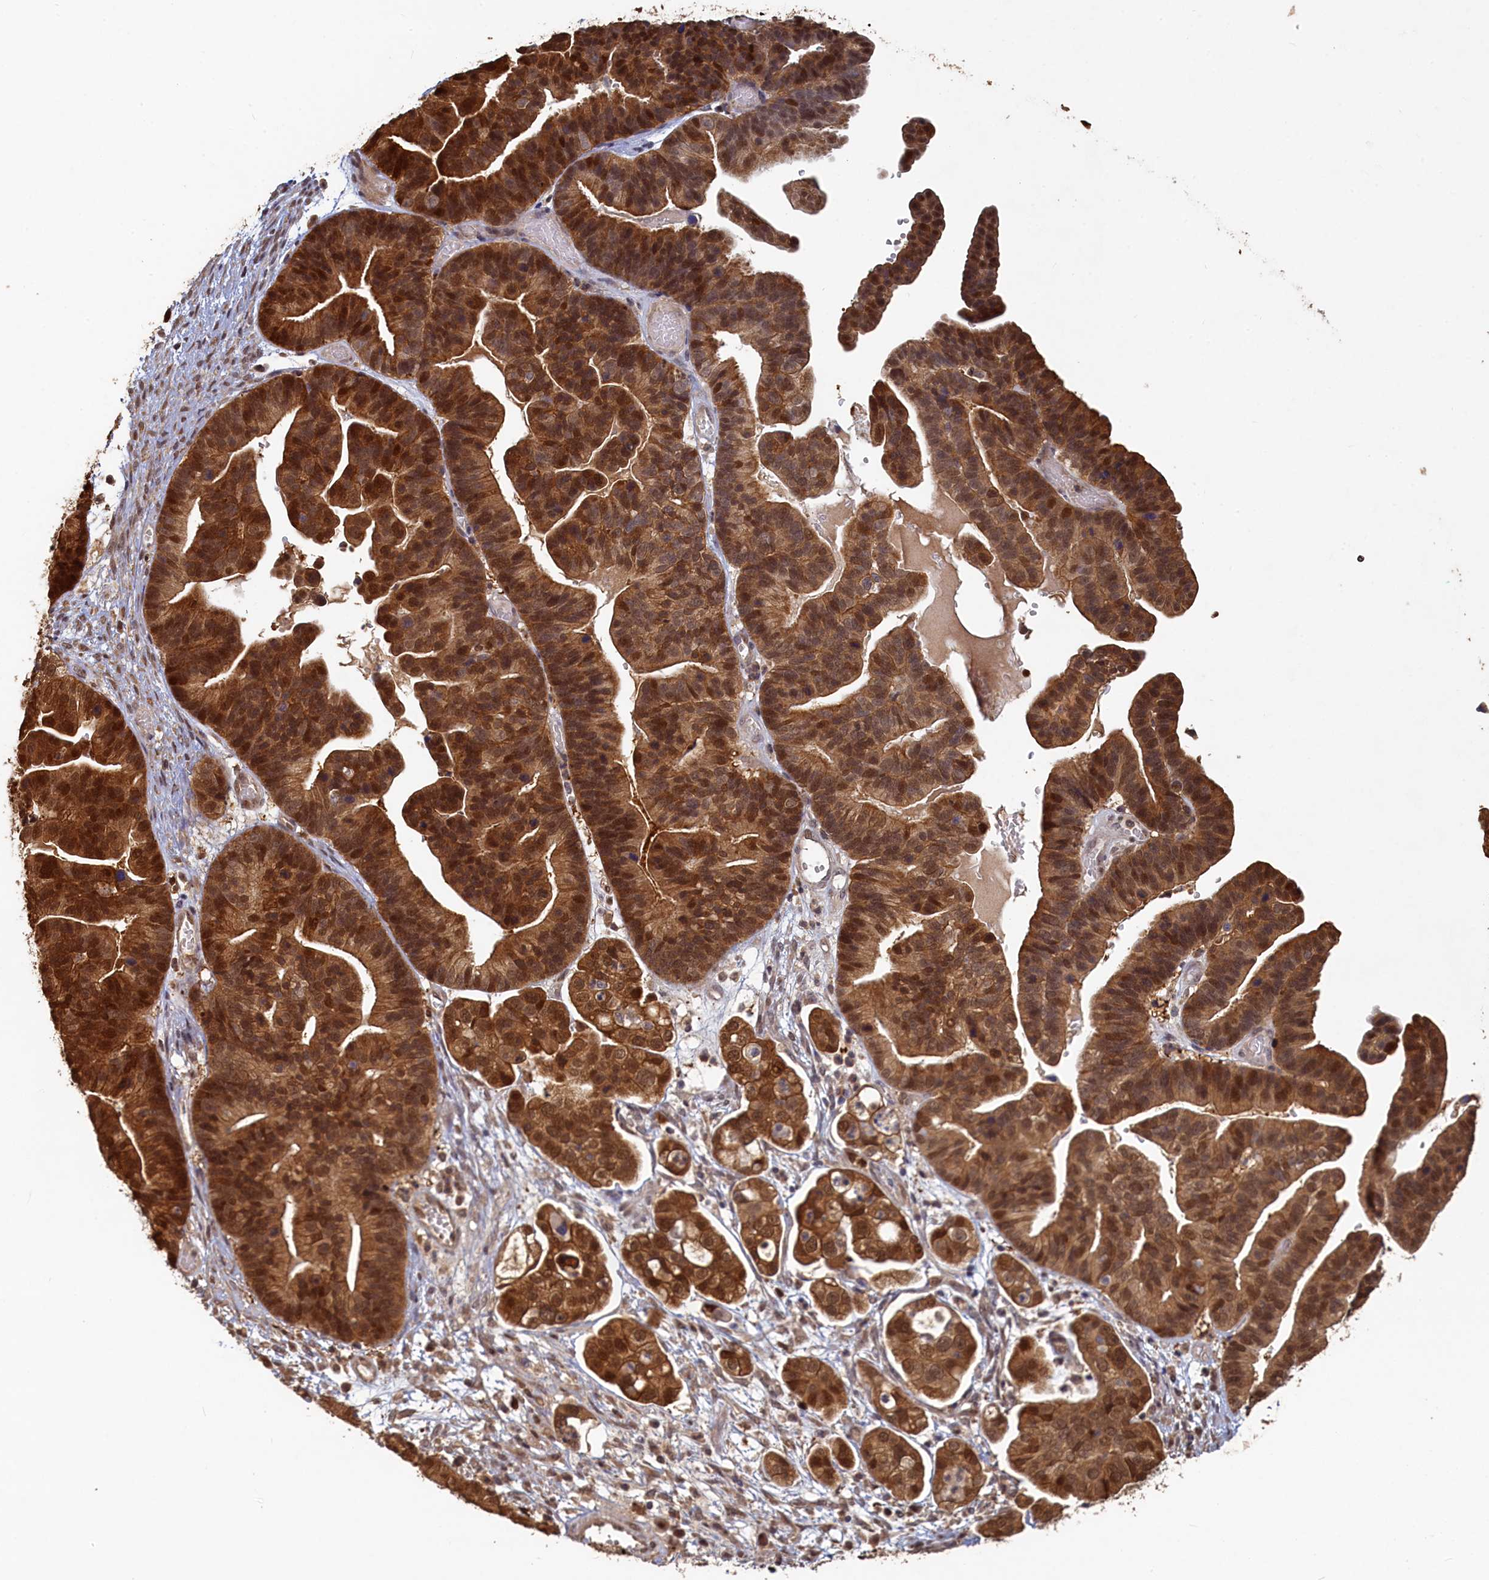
{"staining": {"intensity": "strong", "quantity": ">75%", "location": "cytoplasmic/membranous,nuclear"}, "tissue": "ovarian cancer", "cell_type": "Tumor cells", "image_type": "cancer", "snomed": [{"axis": "morphology", "description": "Cystadenocarcinoma, serous, NOS"}, {"axis": "topography", "description": "Ovary"}], "caption": "Protein expression analysis of human ovarian cancer reveals strong cytoplasmic/membranous and nuclear expression in approximately >75% of tumor cells.", "gene": "UCHL3", "patient": {"sex": "female", "age": 56}}